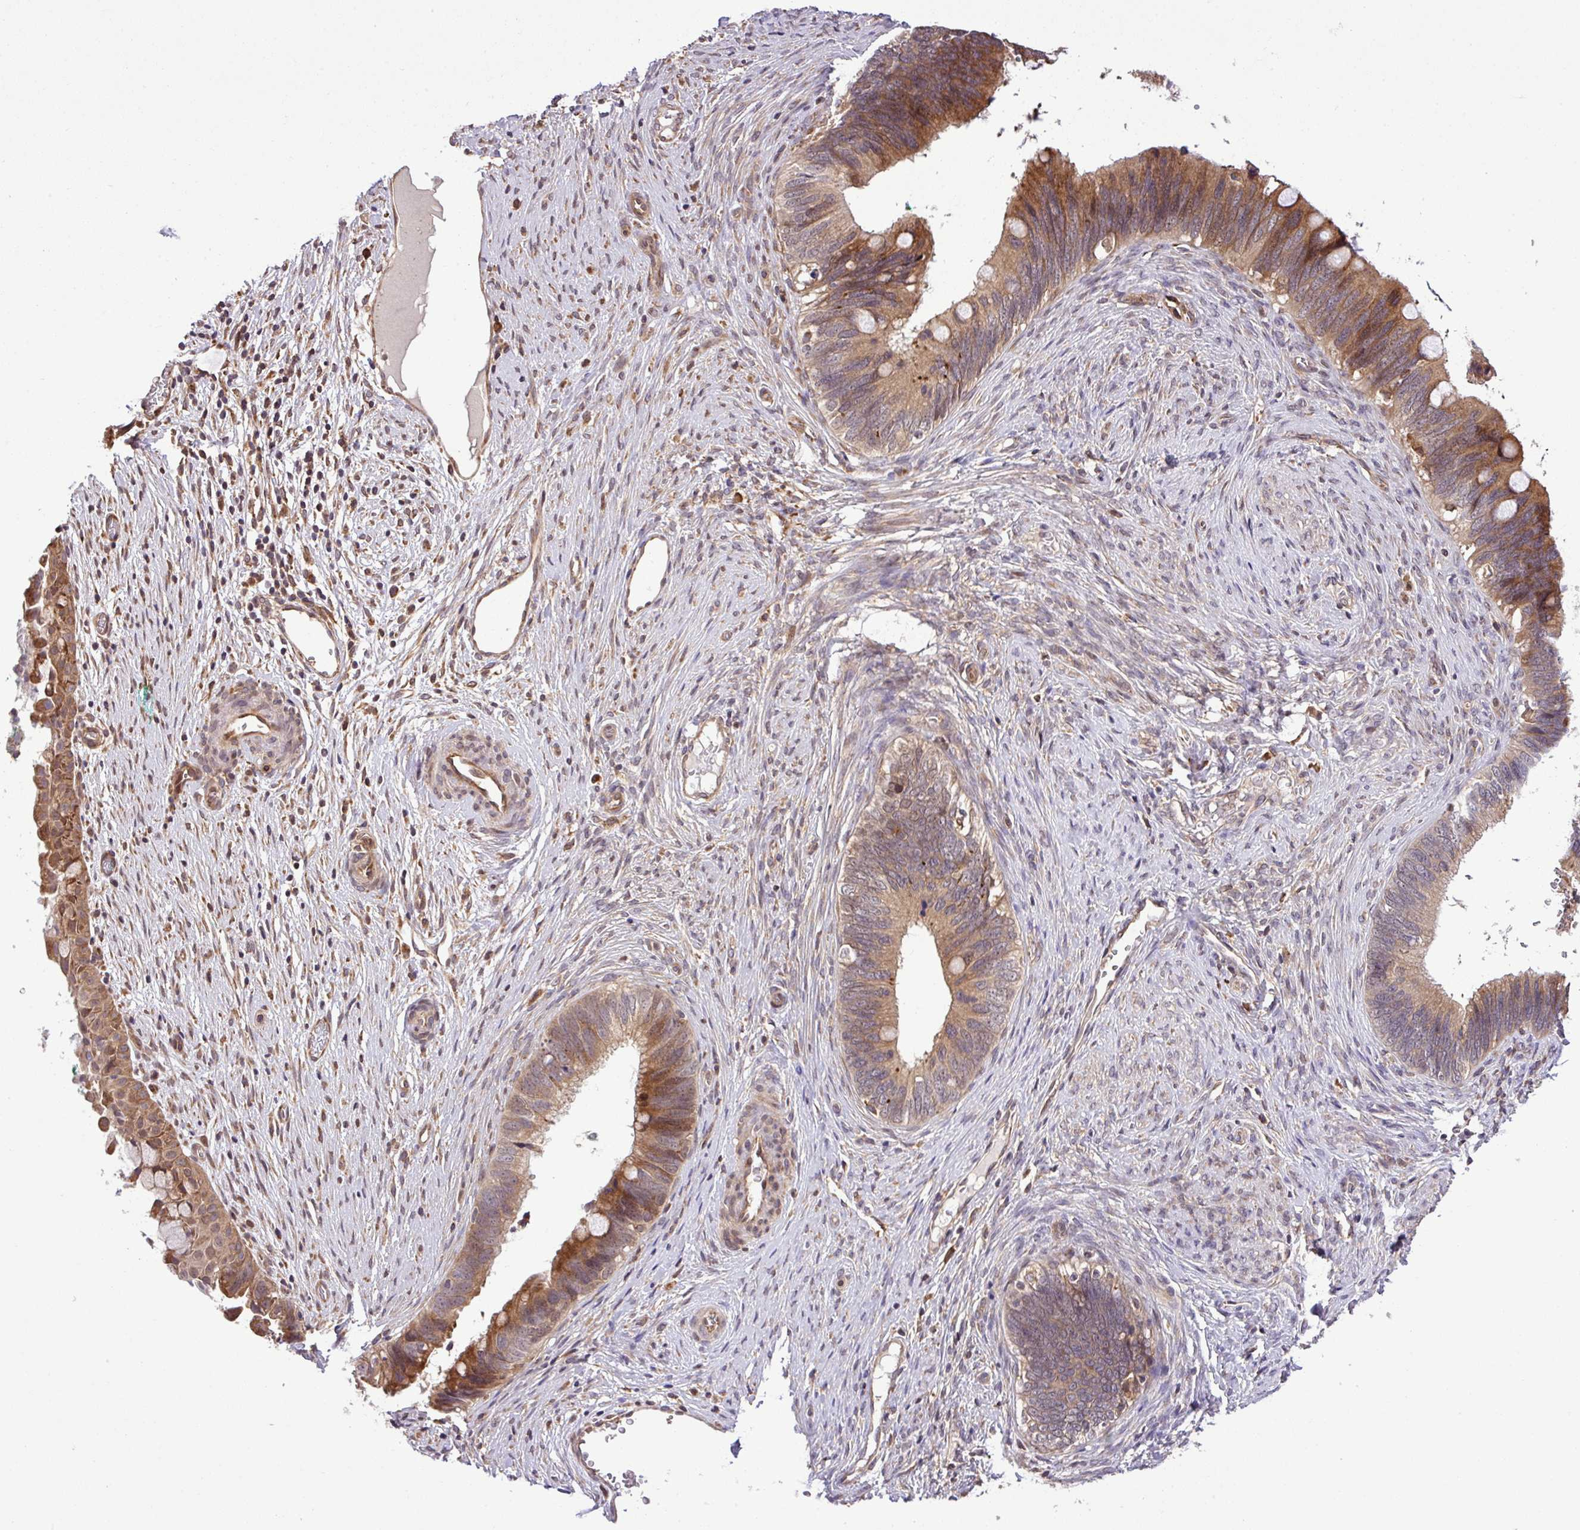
{"staining": {"intensity": "moderate", "quantity": ">75%", "location": "cytoplasmic/membranous"}, "tissue": "cervical cancer", "cell_type": "Tumor cells", "image_type": "cancer", "snomed": [{"axis": "morphology", "description": "Adenocarcinoma, NOS"}, {"axis": "topography", "description": "Cervix"}], "caption": "IHC micrograph of neoplastic tissue: human cervical cancer (adenocarcinoma) stained using immunohistochemistry (IHC) exhibits medium levels of moderate protein expression localized specifically in the cytoplasmic/membranous of tumor cells, appearing as a cytoplasmic/membranous brown color.", "gene": "DLGAP4", "patient": {"sex": "female", "age": 42}}